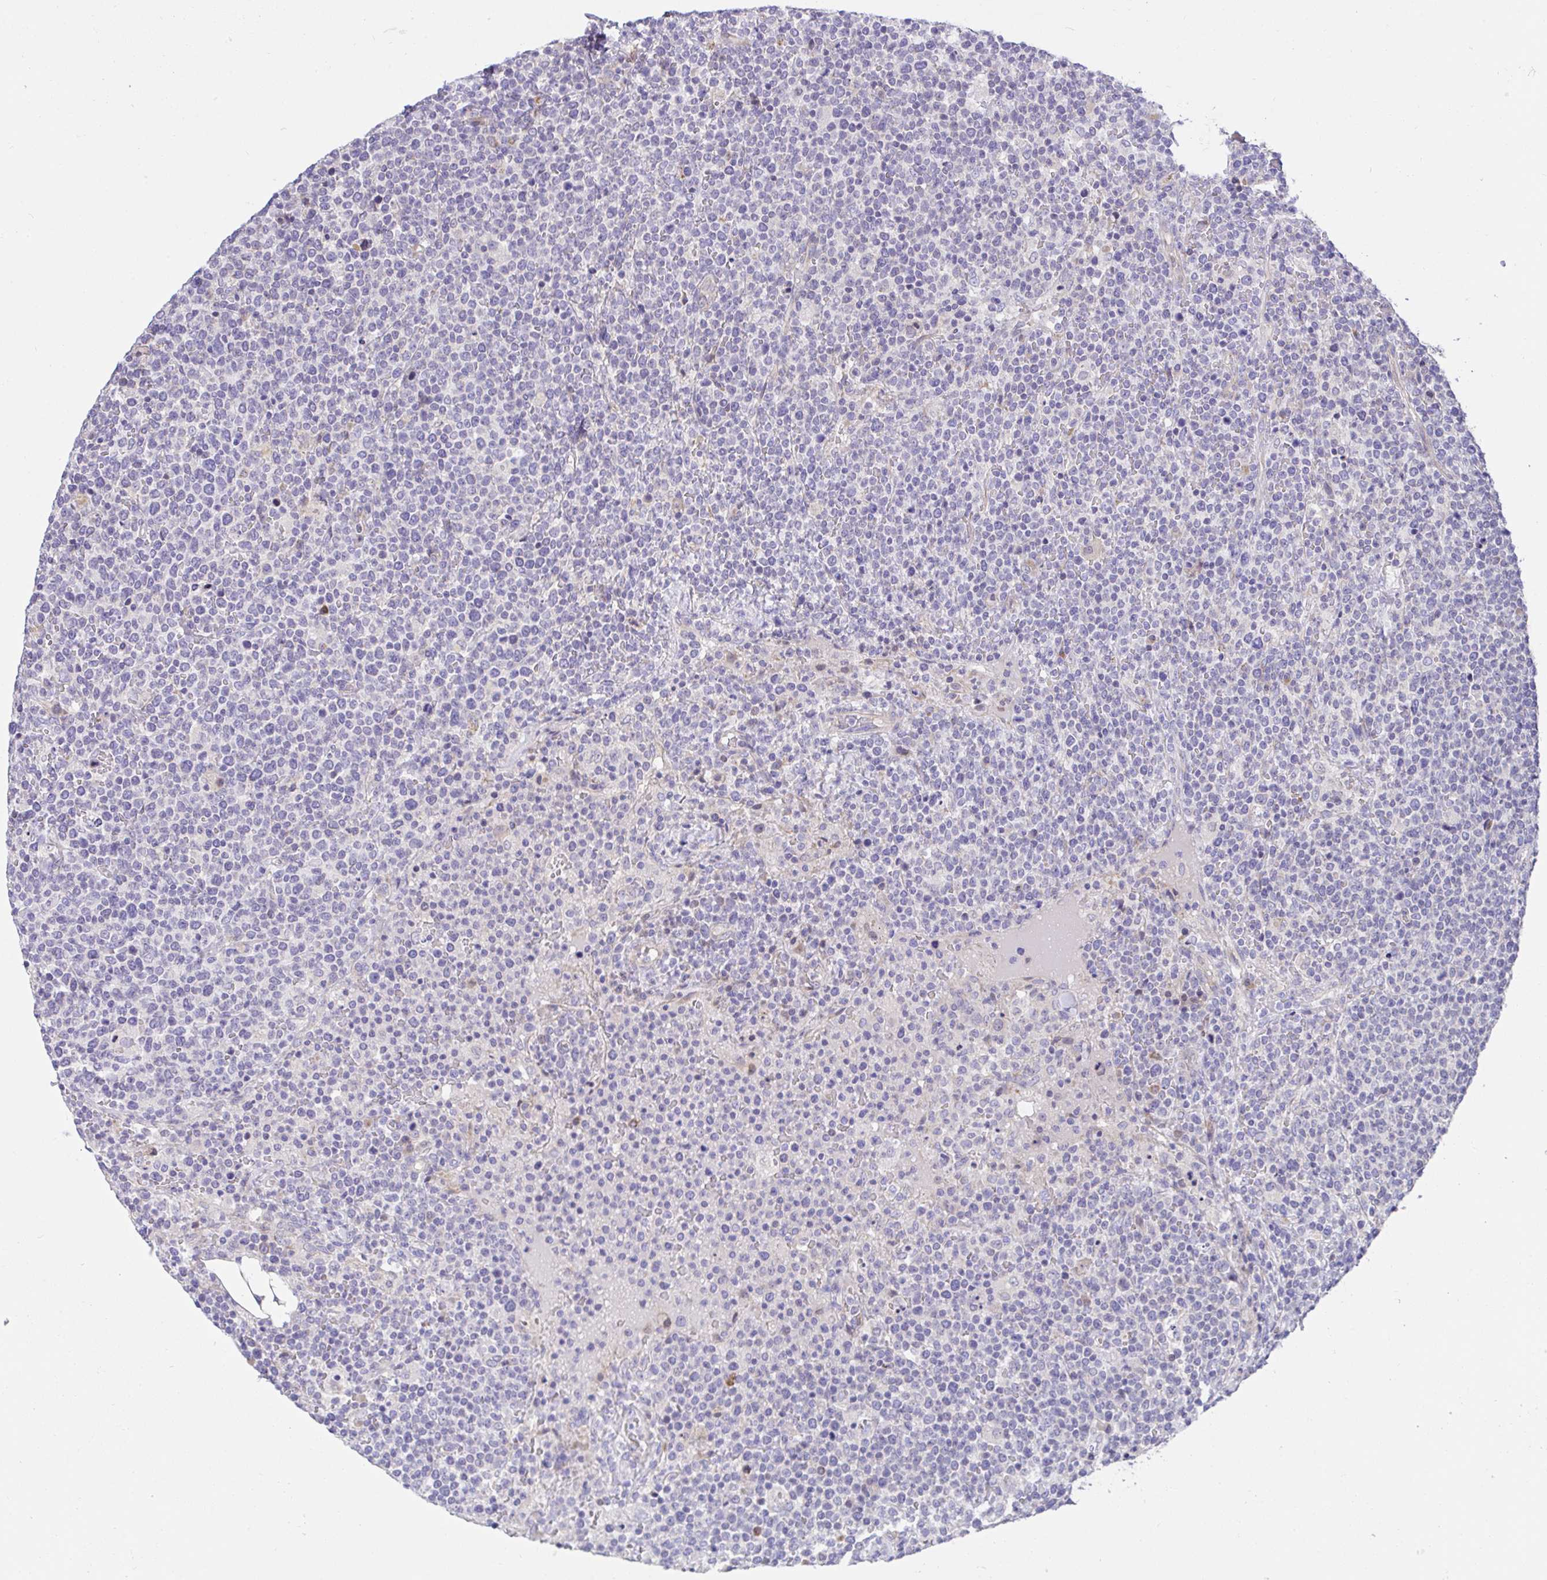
{"staining": {"intensity": "negative", "quantity": "none", "location": "none"}, "tissue": "lymphoma", "cell_type": "Tumor cells", "image_type": "cancer", "snomed": [{"axis": "morphology", "description": "Malignant lymphoma, non-Hodgkin's type, High grade"}, {"axis": "topography", "description": "Lymph node"}], "caption": "This is a image of IHC staining of lymphoma, which shows no positivity in tumor cells.", "gene": "MIA3", "patient": {"sex": "male", "age": 61}}